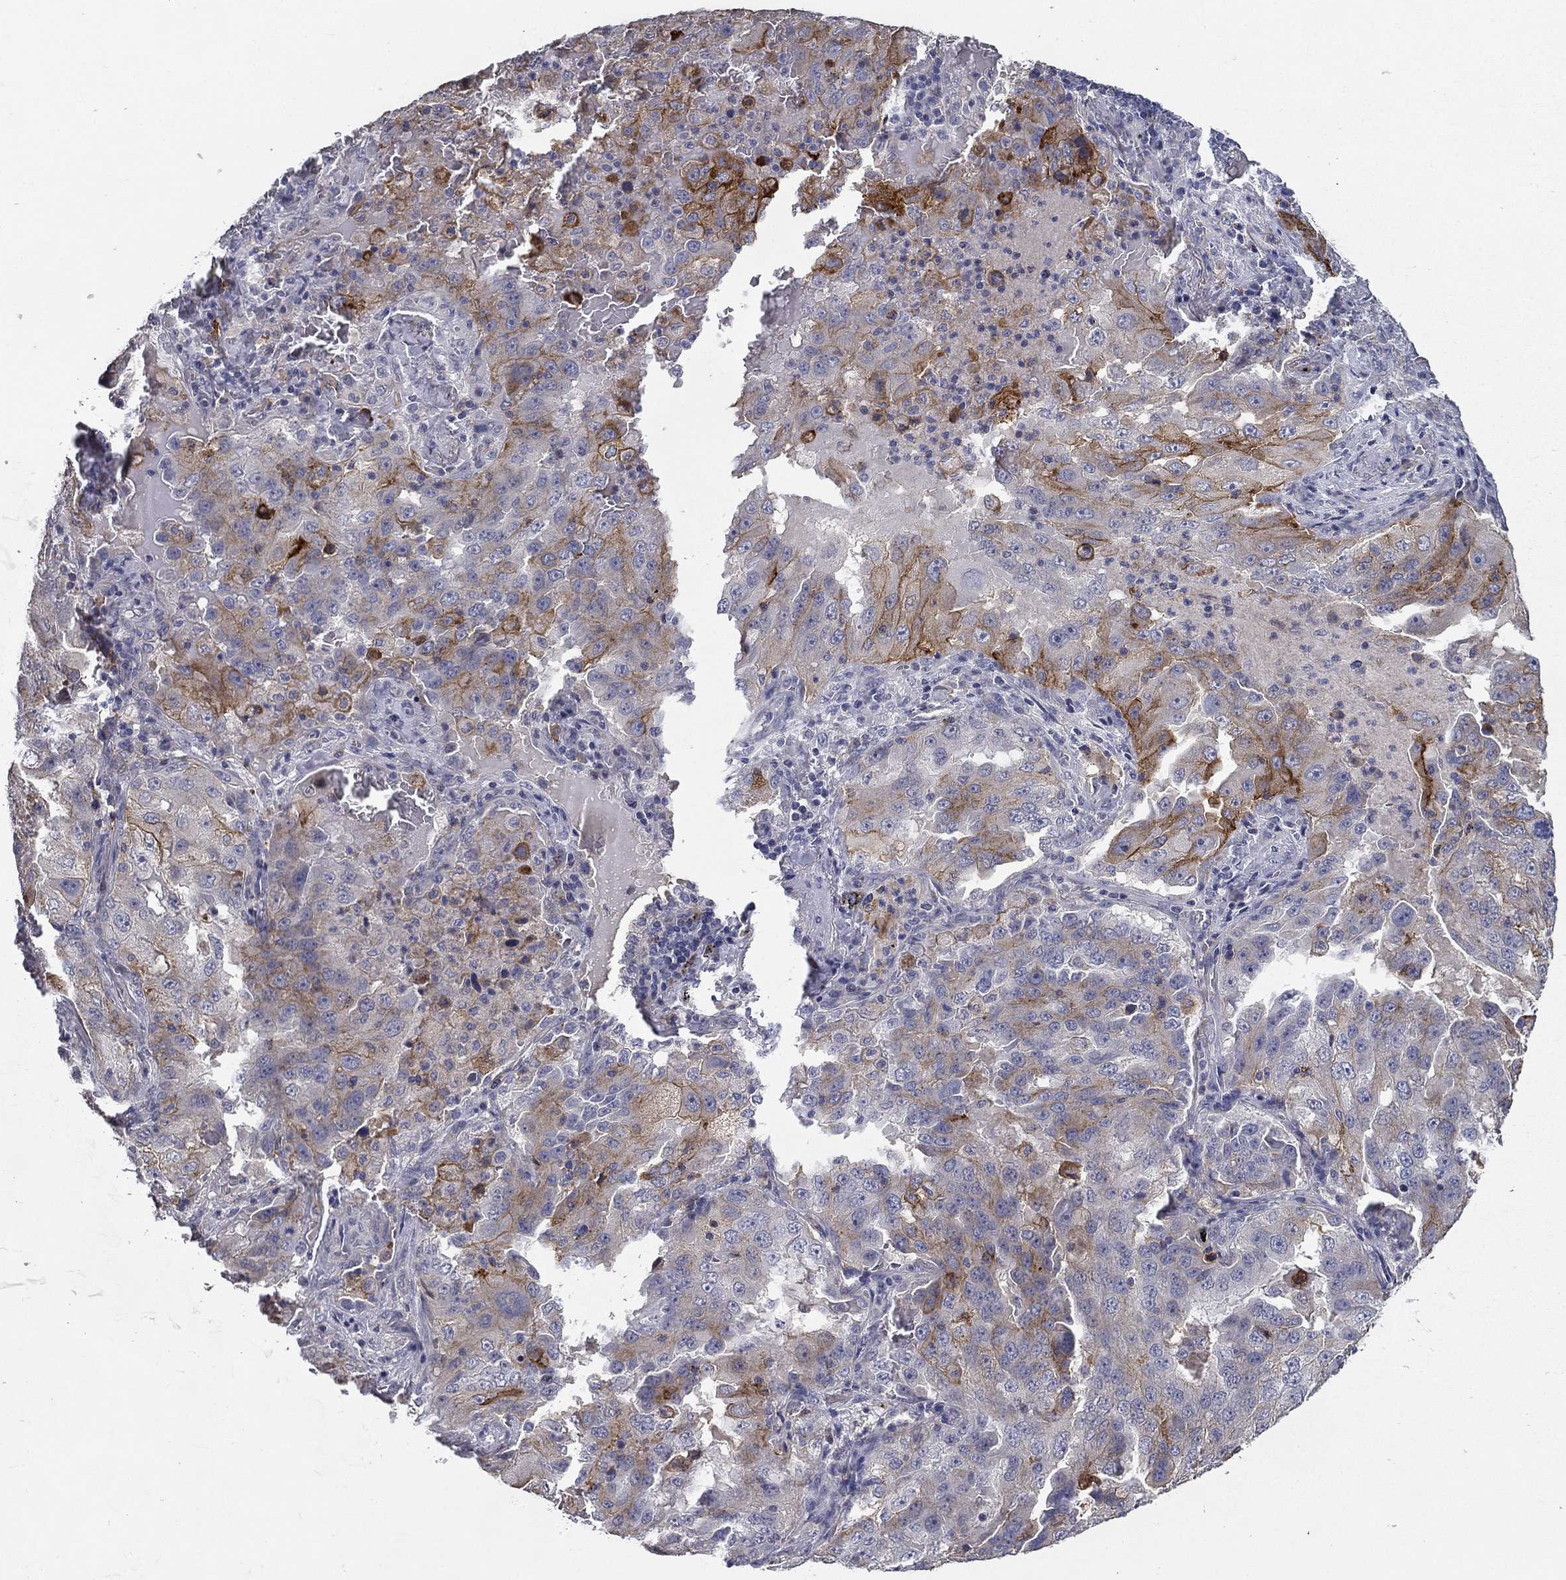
{"staining": {"intensity": "strong", "quantity": "<25%", "location": "cytoplasmic/membranous"}, "tissue": "lung cancer", "cell_type": "Tumor cells", "image_type": "cancer", "snomed": [{"axis": "morphology", "description": "Adenocarcinoma, NOS"}, {"axis": "topography", "description": "Lung"}], "caption": "A brown stain highlights strong cytoplasmic/membranous positivity of a protein in lung adenocarcinoma tumor cells. The staining was performed using DAB (3,3'-diaminobenzidine) to visualize the protein expression in brown, while the nuclei were stained in blue with hematoxylin (Magnification: 20x).", "gene": "CD274", "patient": {"sex": "female", "age": 61}}